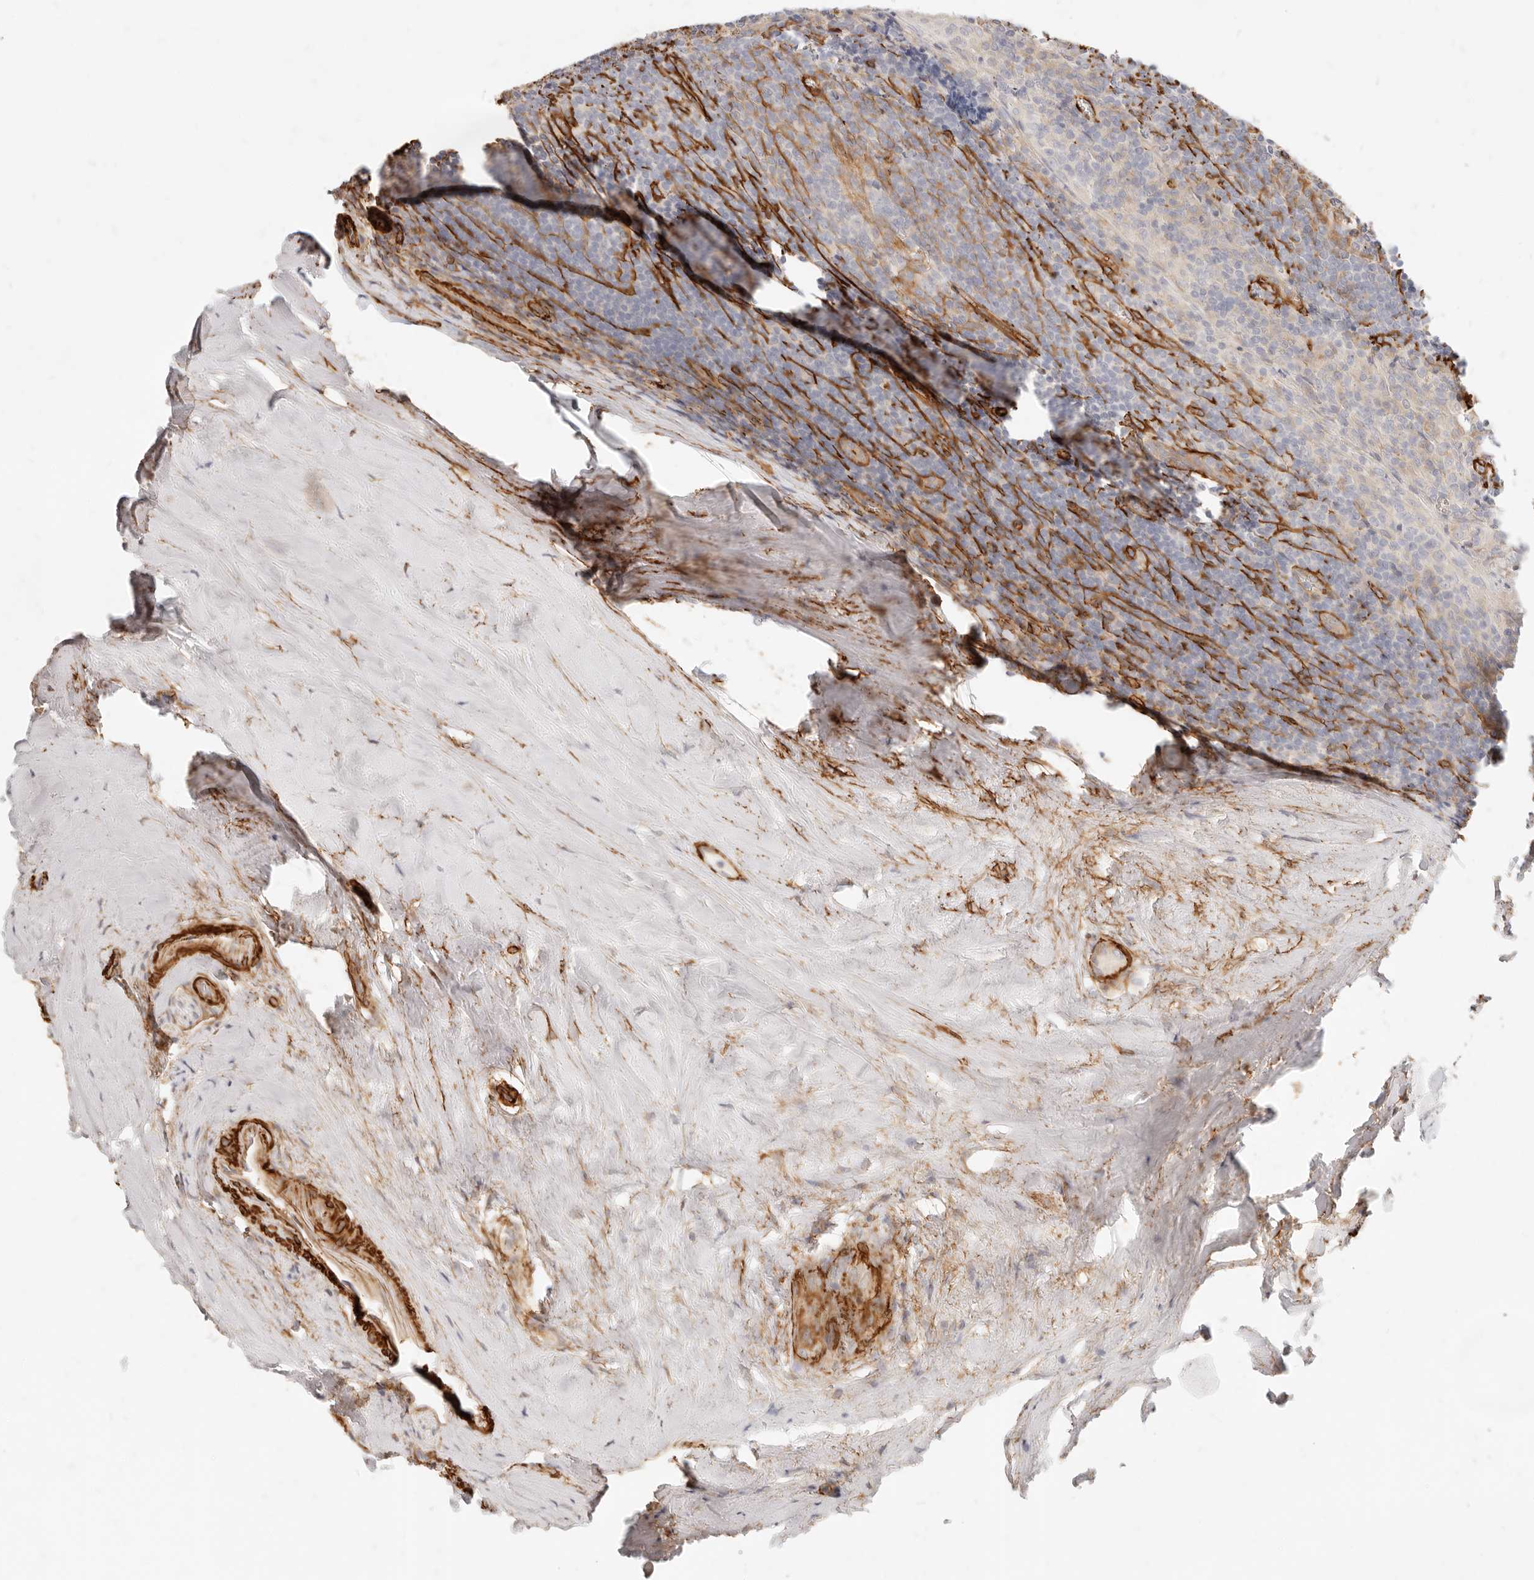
{"staining": {"intensity": "weak", "quantity": "<25%", "location": "cytoplasmic/membranous"}, "tissue": "tonsil", "cell_type": "Germinal center cells", "image_type": "normal", "snomed": [{"axis": "morphology", "description": "Normal tissue, NOS"}, {"axis": "topography", "description": "Tonsil"}], "caption": "The image displays no staining of germinal center cells in benign tonsil. (Immunohistochemistry (ihc), brightfield microscopy, high magnification).", "gene": "TMTC2", "patient": {"sex": "male", "age": 37}}